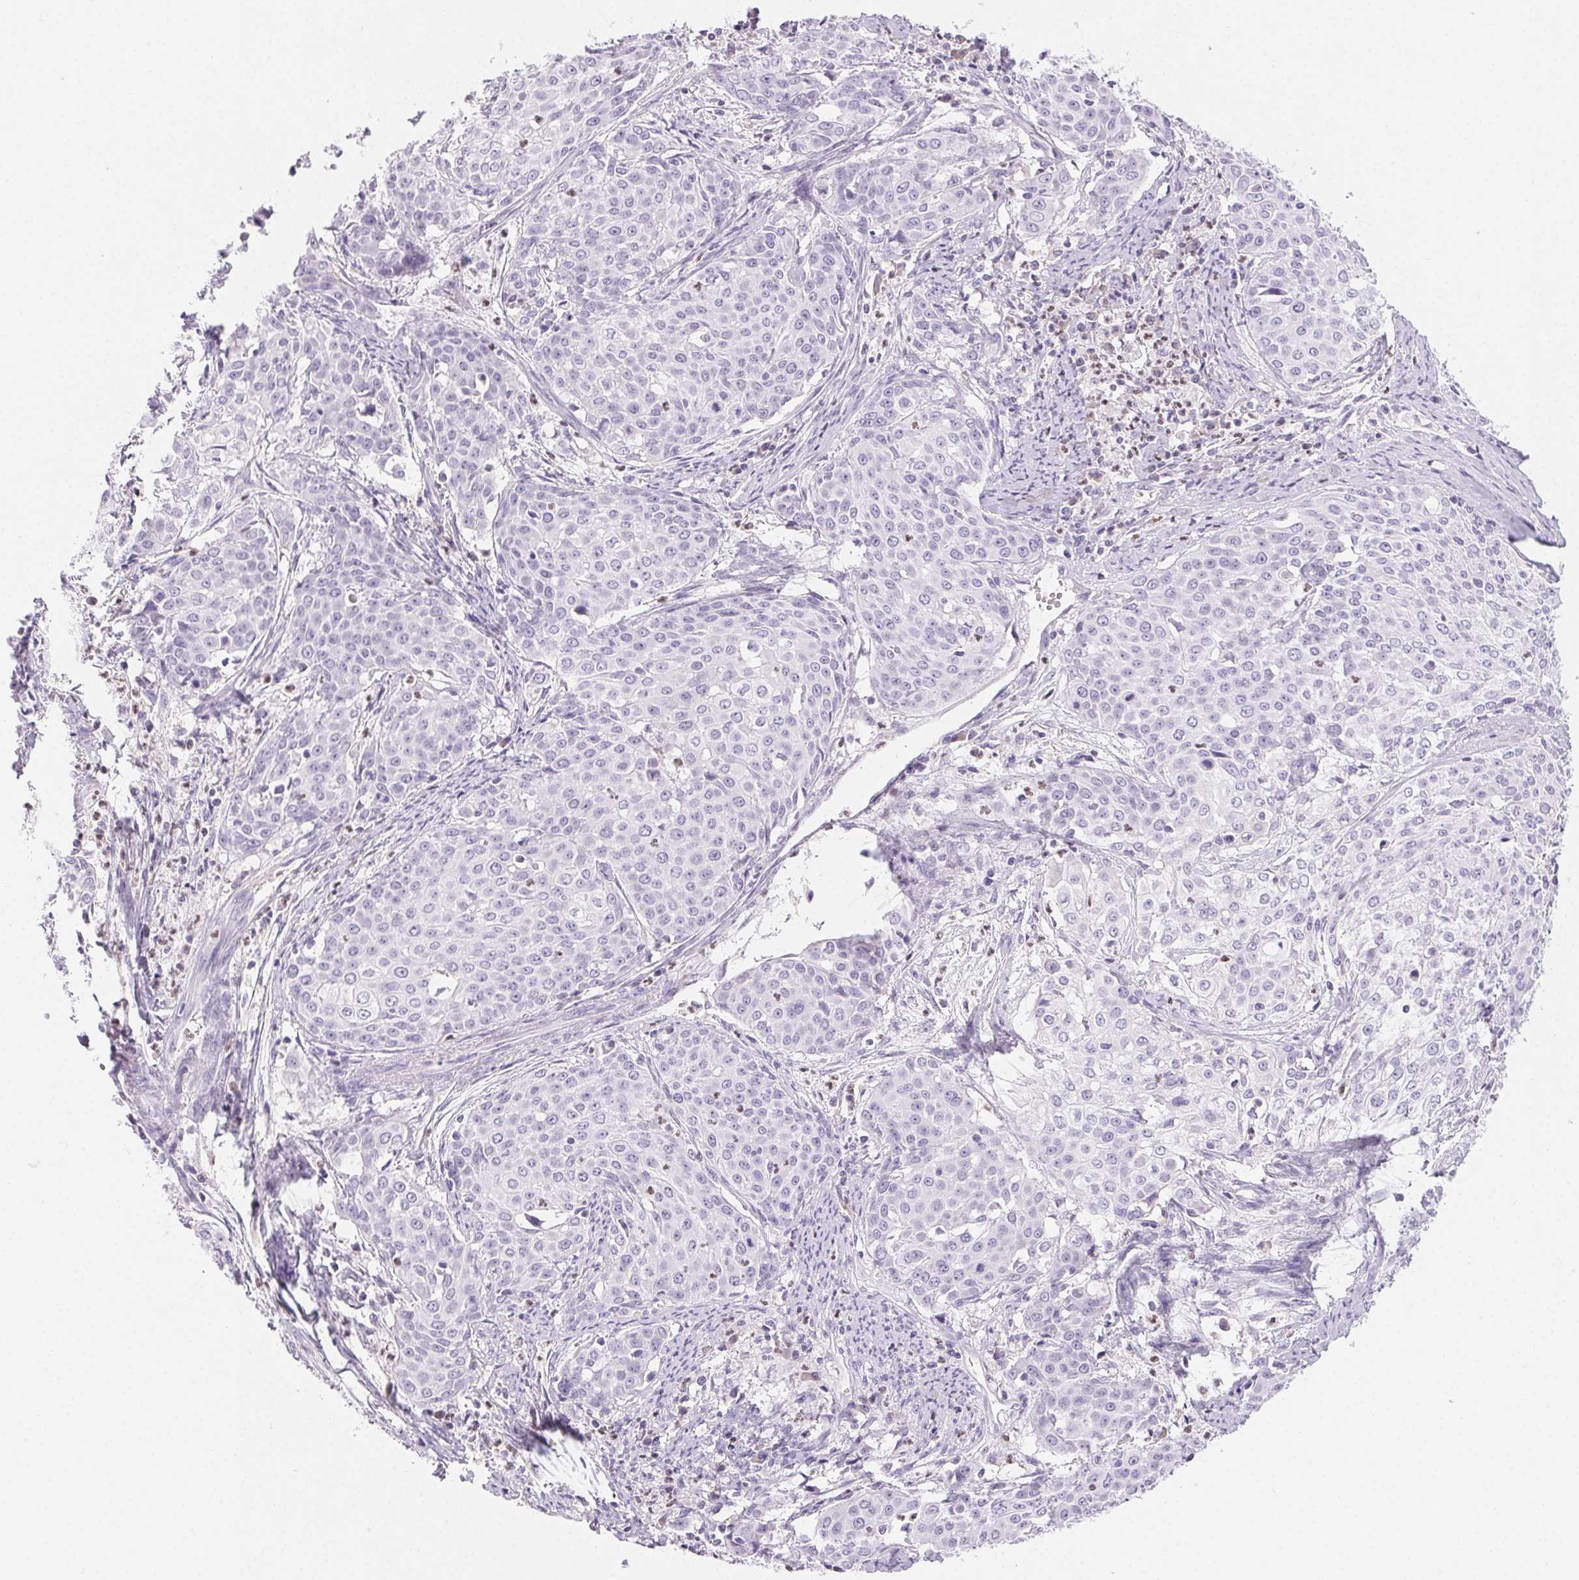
{"staining": {"intensity": "negative", "quantity": "none", "location": "none"}, "tissue": "cervical cancer", "cell_type": "Tumor cells", "image_type": "cancer", "snomed": [{"axis": "morphology", "description": "Squamous cell carcinoma, NOS"}, {"axis": "topography", "description": "Cervix"}], "caption": "The photomicrograph demonstrates no staining of tumor cells in cervical cancer (squamous cell carcinoma). (Brightfield microscopy of DAB (3,3'-diaminobenzidine) immunohistochemistry (IHC) at high magnification).", "gene": "PADI4", "patient": {"sex": "female", "age": 39}}